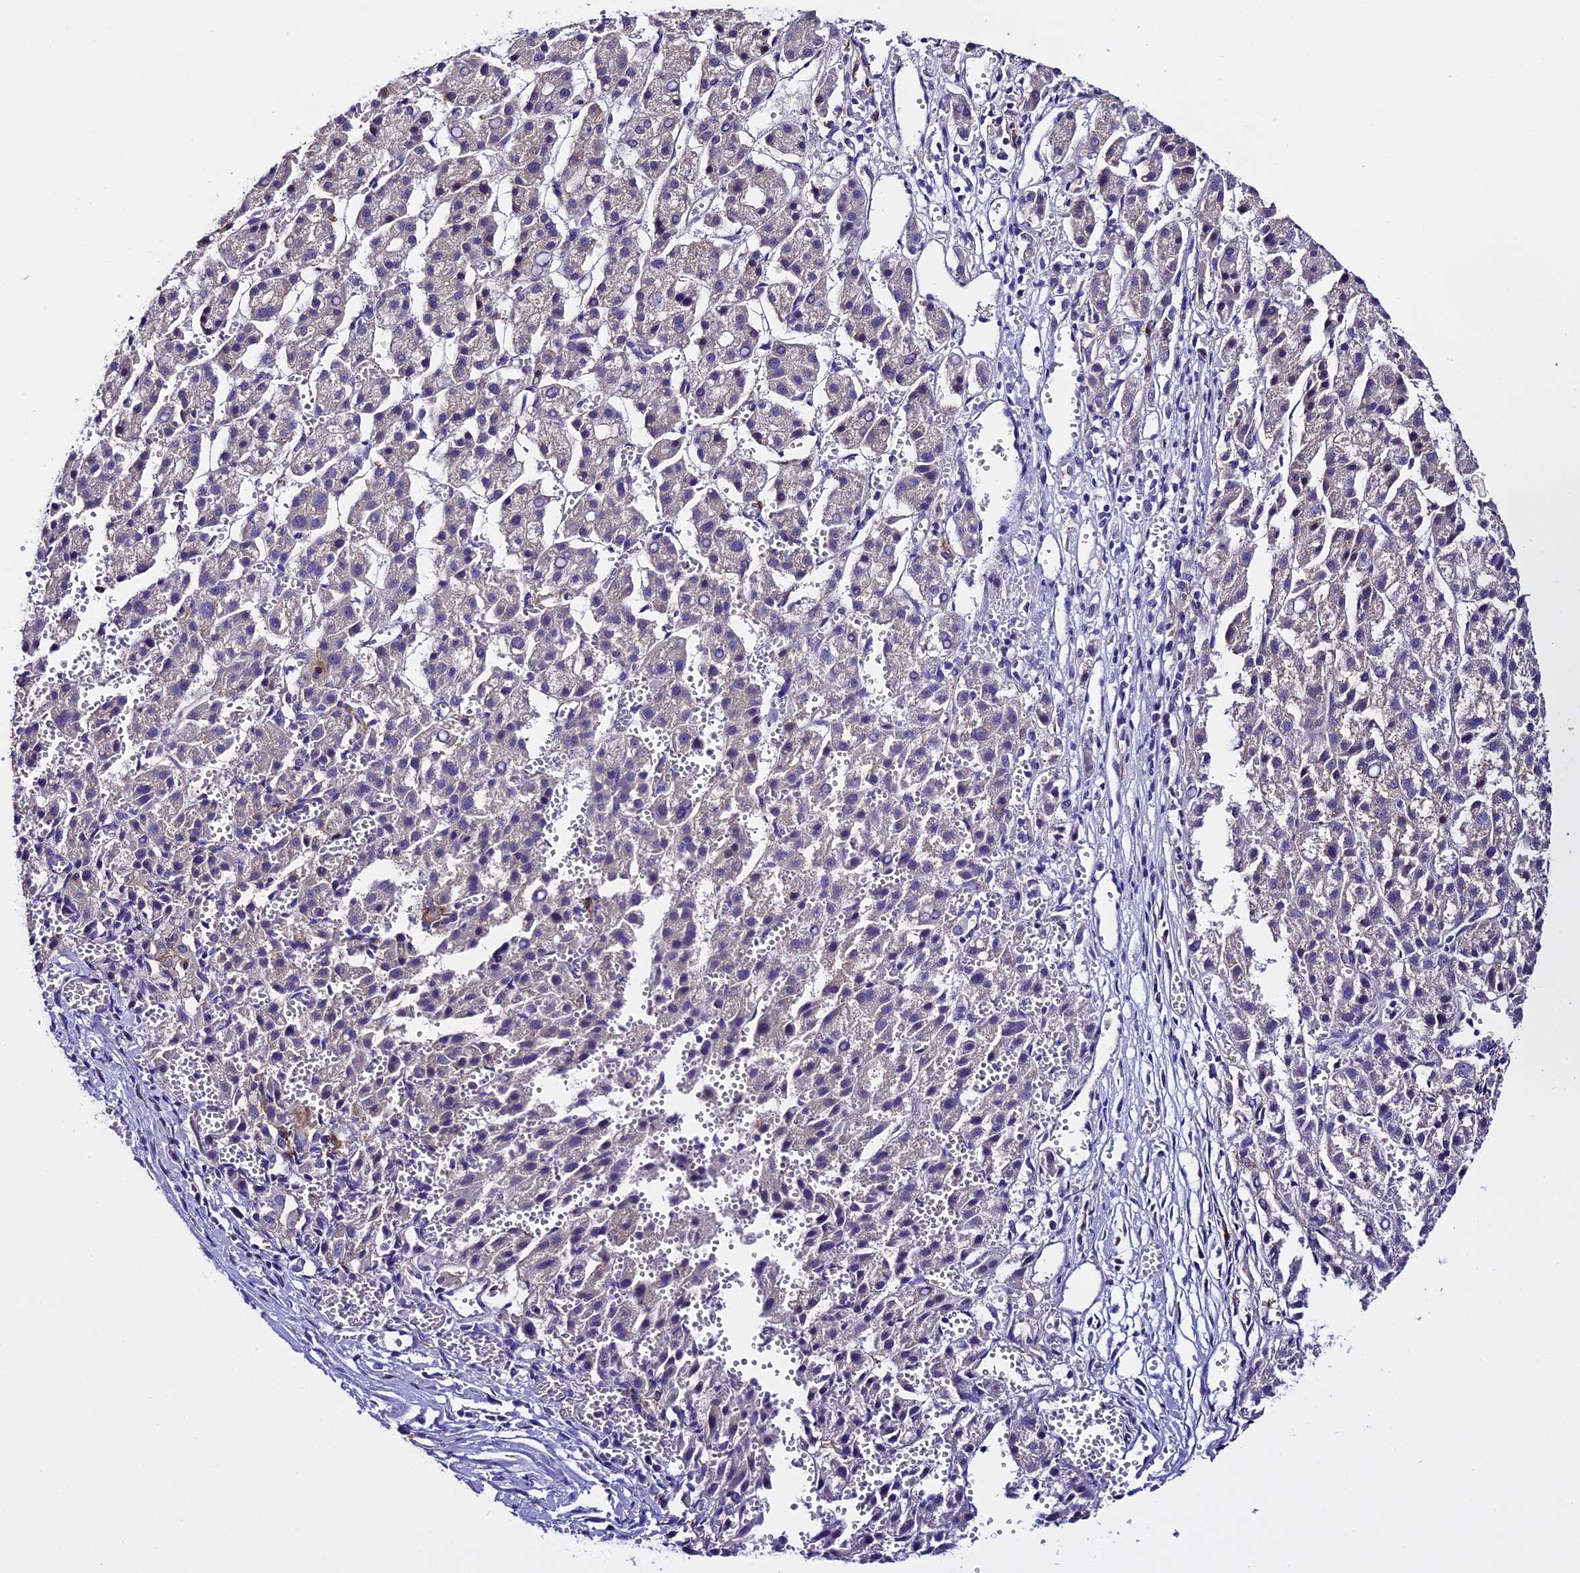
{"staining": {"intensity": "negative", "quantity": "none", "location": "none"}, "tissue": "liver cancer", "cell_type": "Tumor cells", "image_type": "cancer", "snomed": [{"axis": "morphology", "description": "Carcinoma, Hepatocellular, NOS"}, {"axis": "topography", "description": "Liver"}], "caption": "Image shows no protein positivity in tumor cells of liver hepatocellular carcinoma tissue.", "gene": "NOD2", "patient": {"sex": "female", "age": 58}}